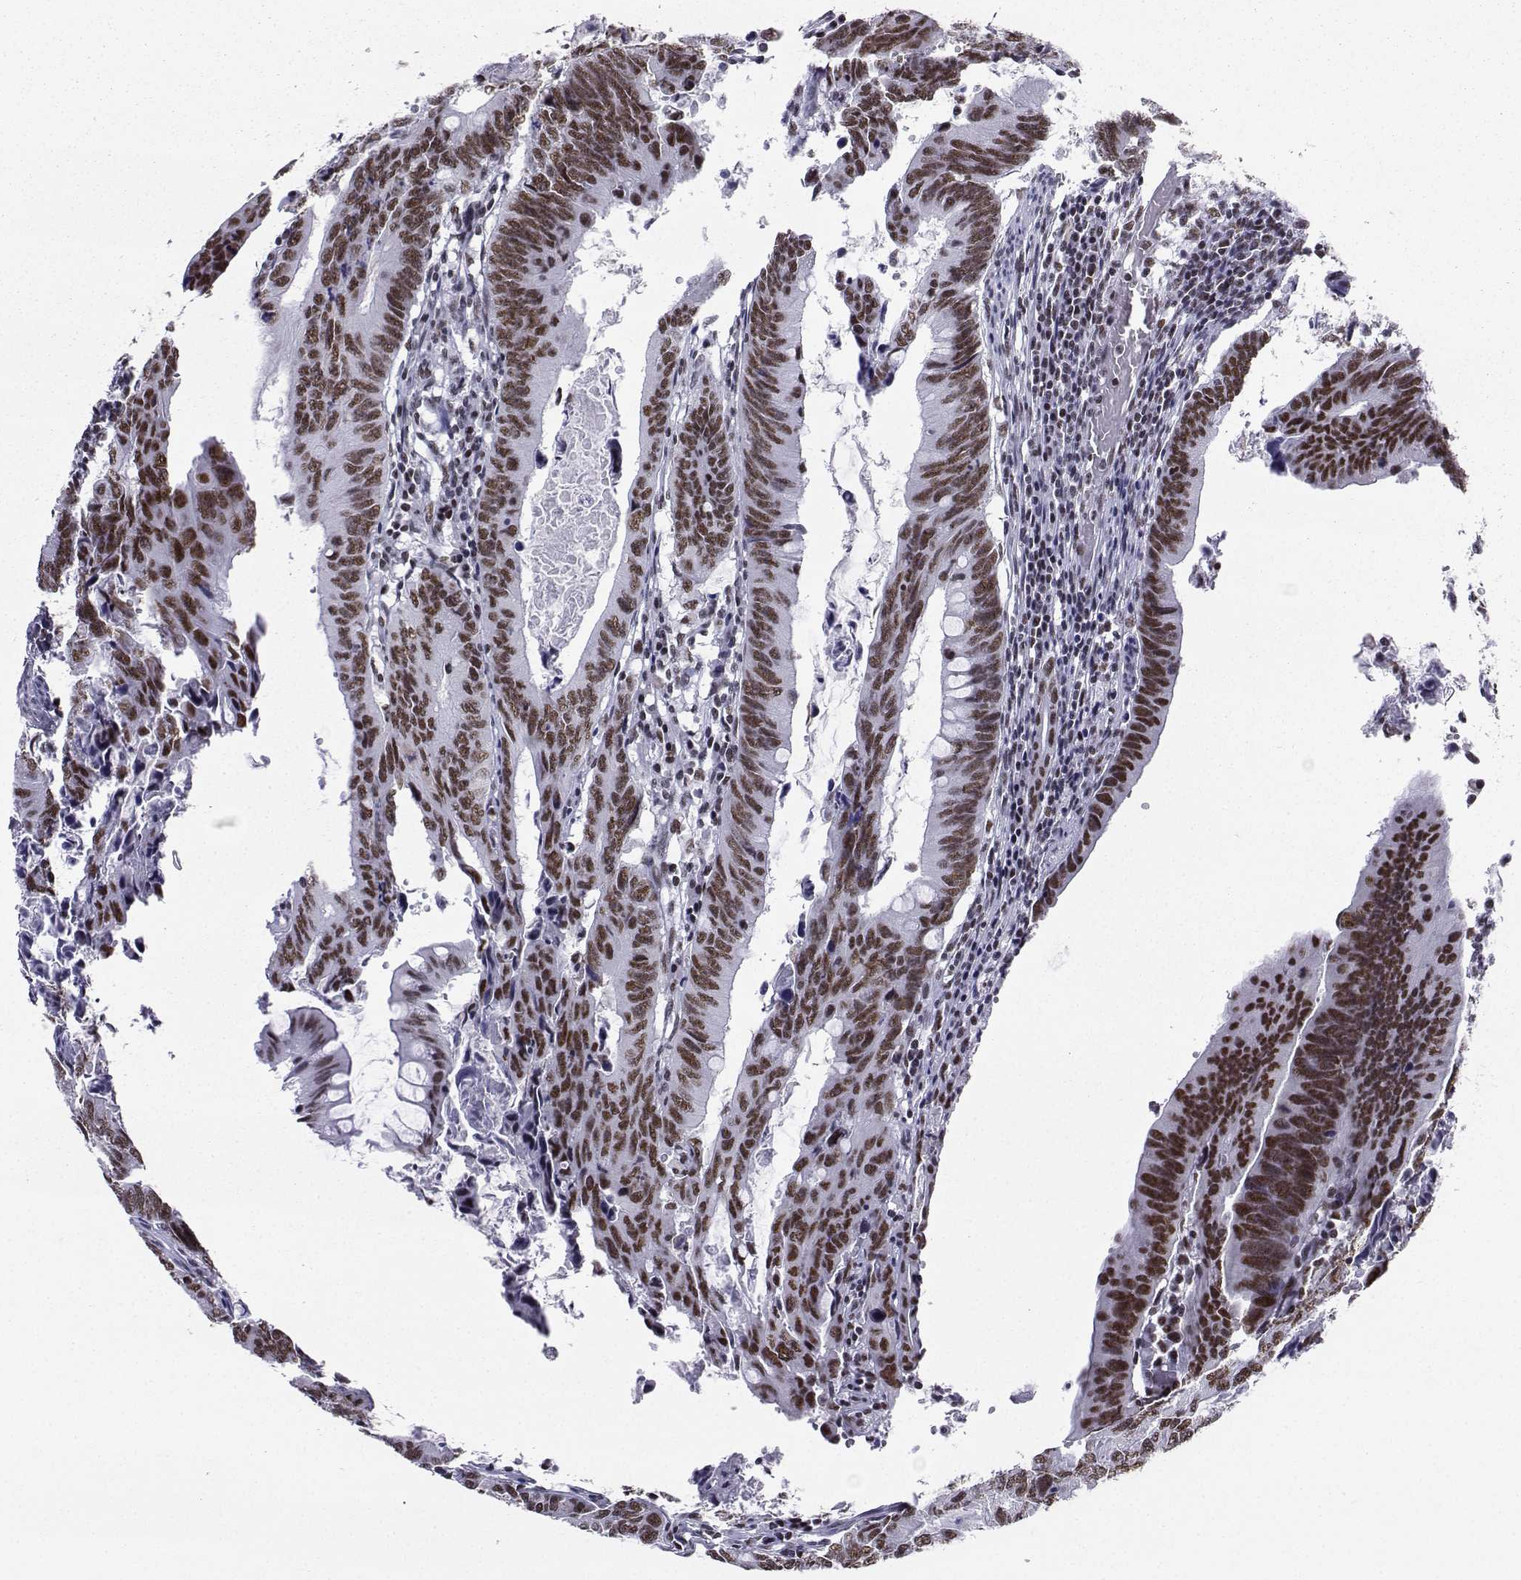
{"staining": {"intensity": "strong", "quantity": "25%-75%", "location": "nuclear"}, "tissue": "colorectal cancer", "cell_type": "Tumor cells", "image_type": "cancer", "snomed": [{"axis": "morphology", "description": "Adenocarcinoma, NOS"}, {"axis": "topography", "description": "Colon"}], "caption": "Human colorectal adenocarcinoma stained with a protein marker exhibits strong staining in tumor cells.", "gene": "SNRPB2", "patient": {"sex": "female", "age": 87}}